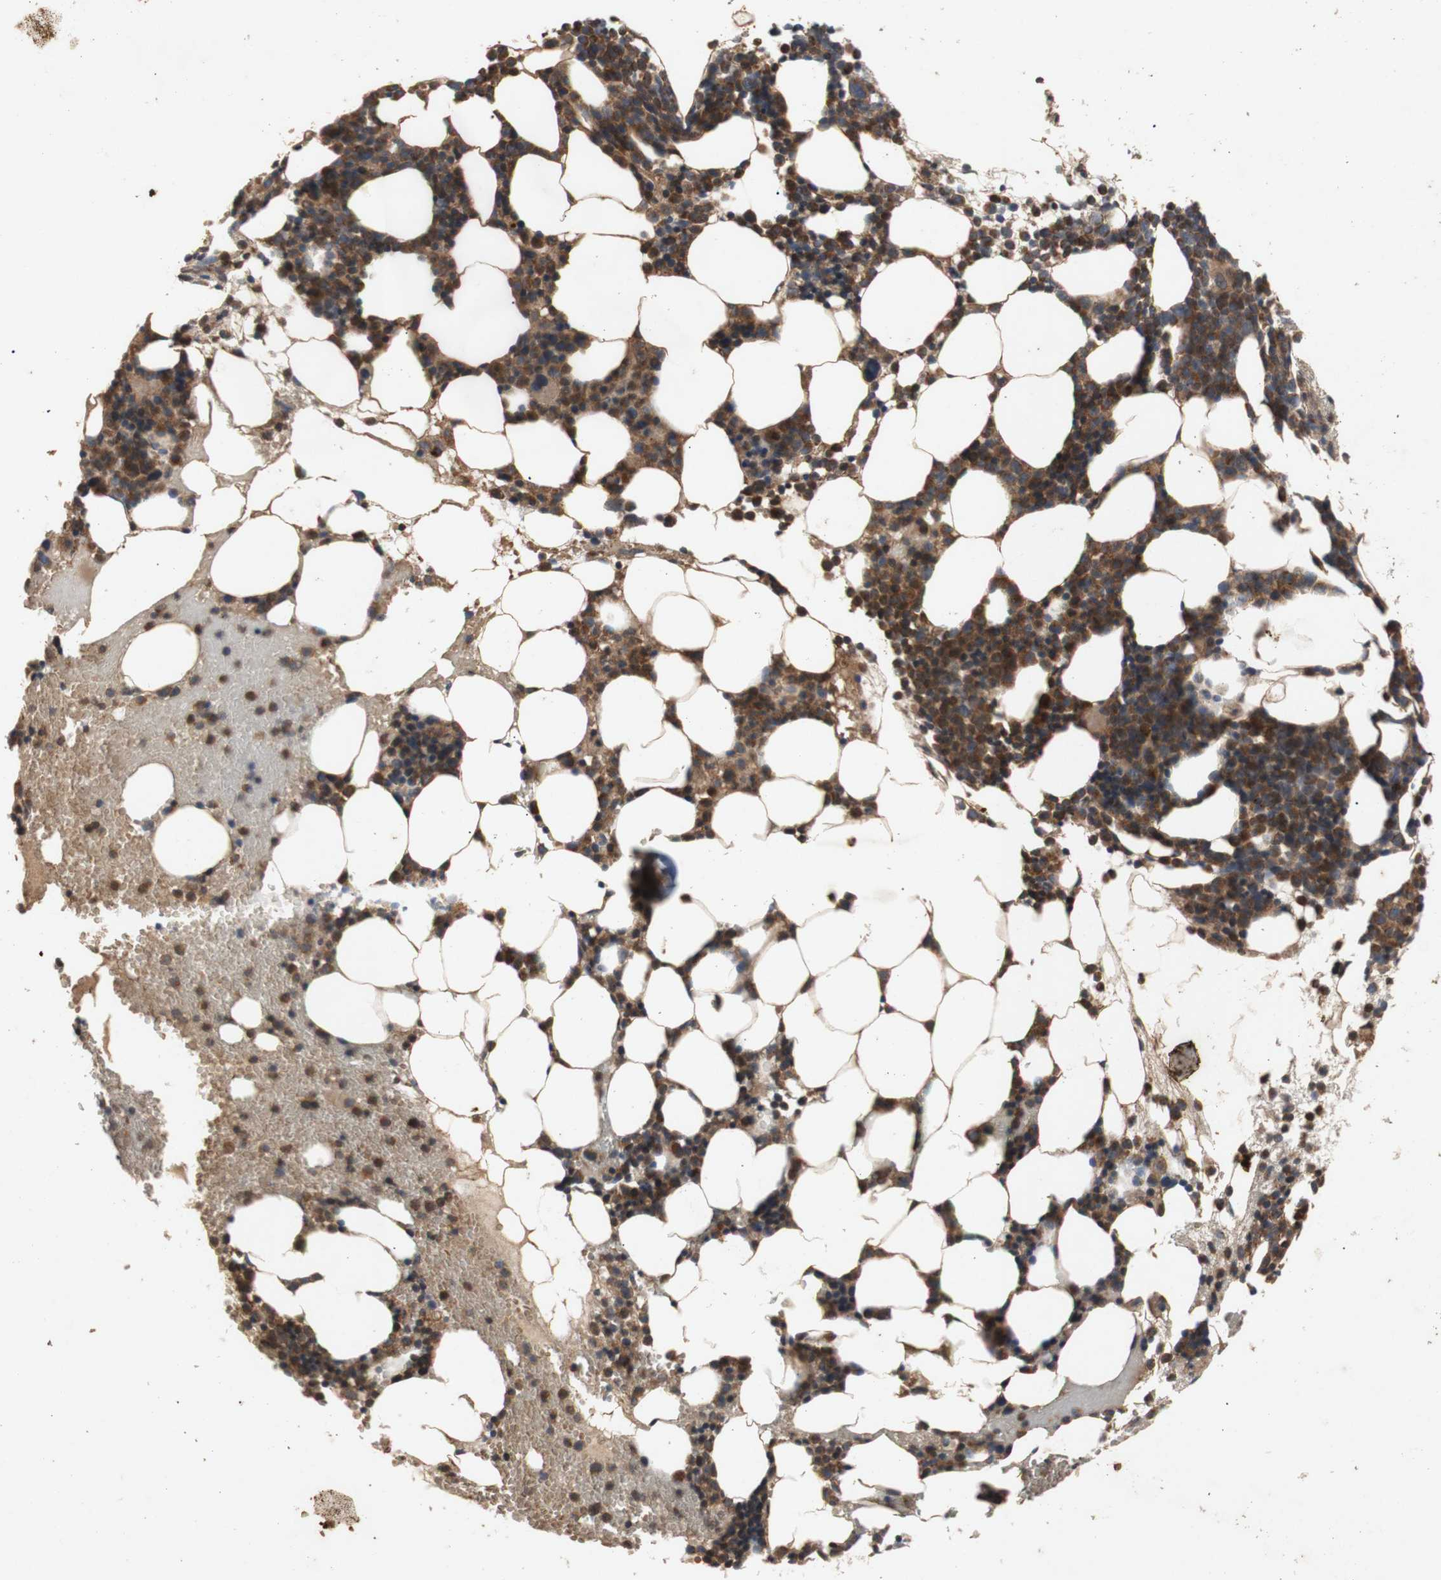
{"staining": {"intensity": "moderate", "quantity": ">75%", "location": "cytoplasmic/membranous"}, "tissue": "bone marrow", "cell_type": "Hematopoietic cells", "image_type": "normal", "snomed": [{"axis": "morphology", "description": "Normal tissue, NOS"}, {"axis": "morphology", "description": "Inflammation, NOS"}, {"axis": "topography", "description": "Bone marrow"}], "caption": "Moderate cytoplasmic/membranous protein positivity is seen in about >75% of hematopoietic cells in bone marrow. The staining was performed using DAB (3,3'-diaminobenzidine) to visualize the protein expression in brown, while the nuclei were stained in blue with hematoxylin (Magnification: 20x).", "gene": "PKN1", "patient": {"sex": "female", "age": 79}}